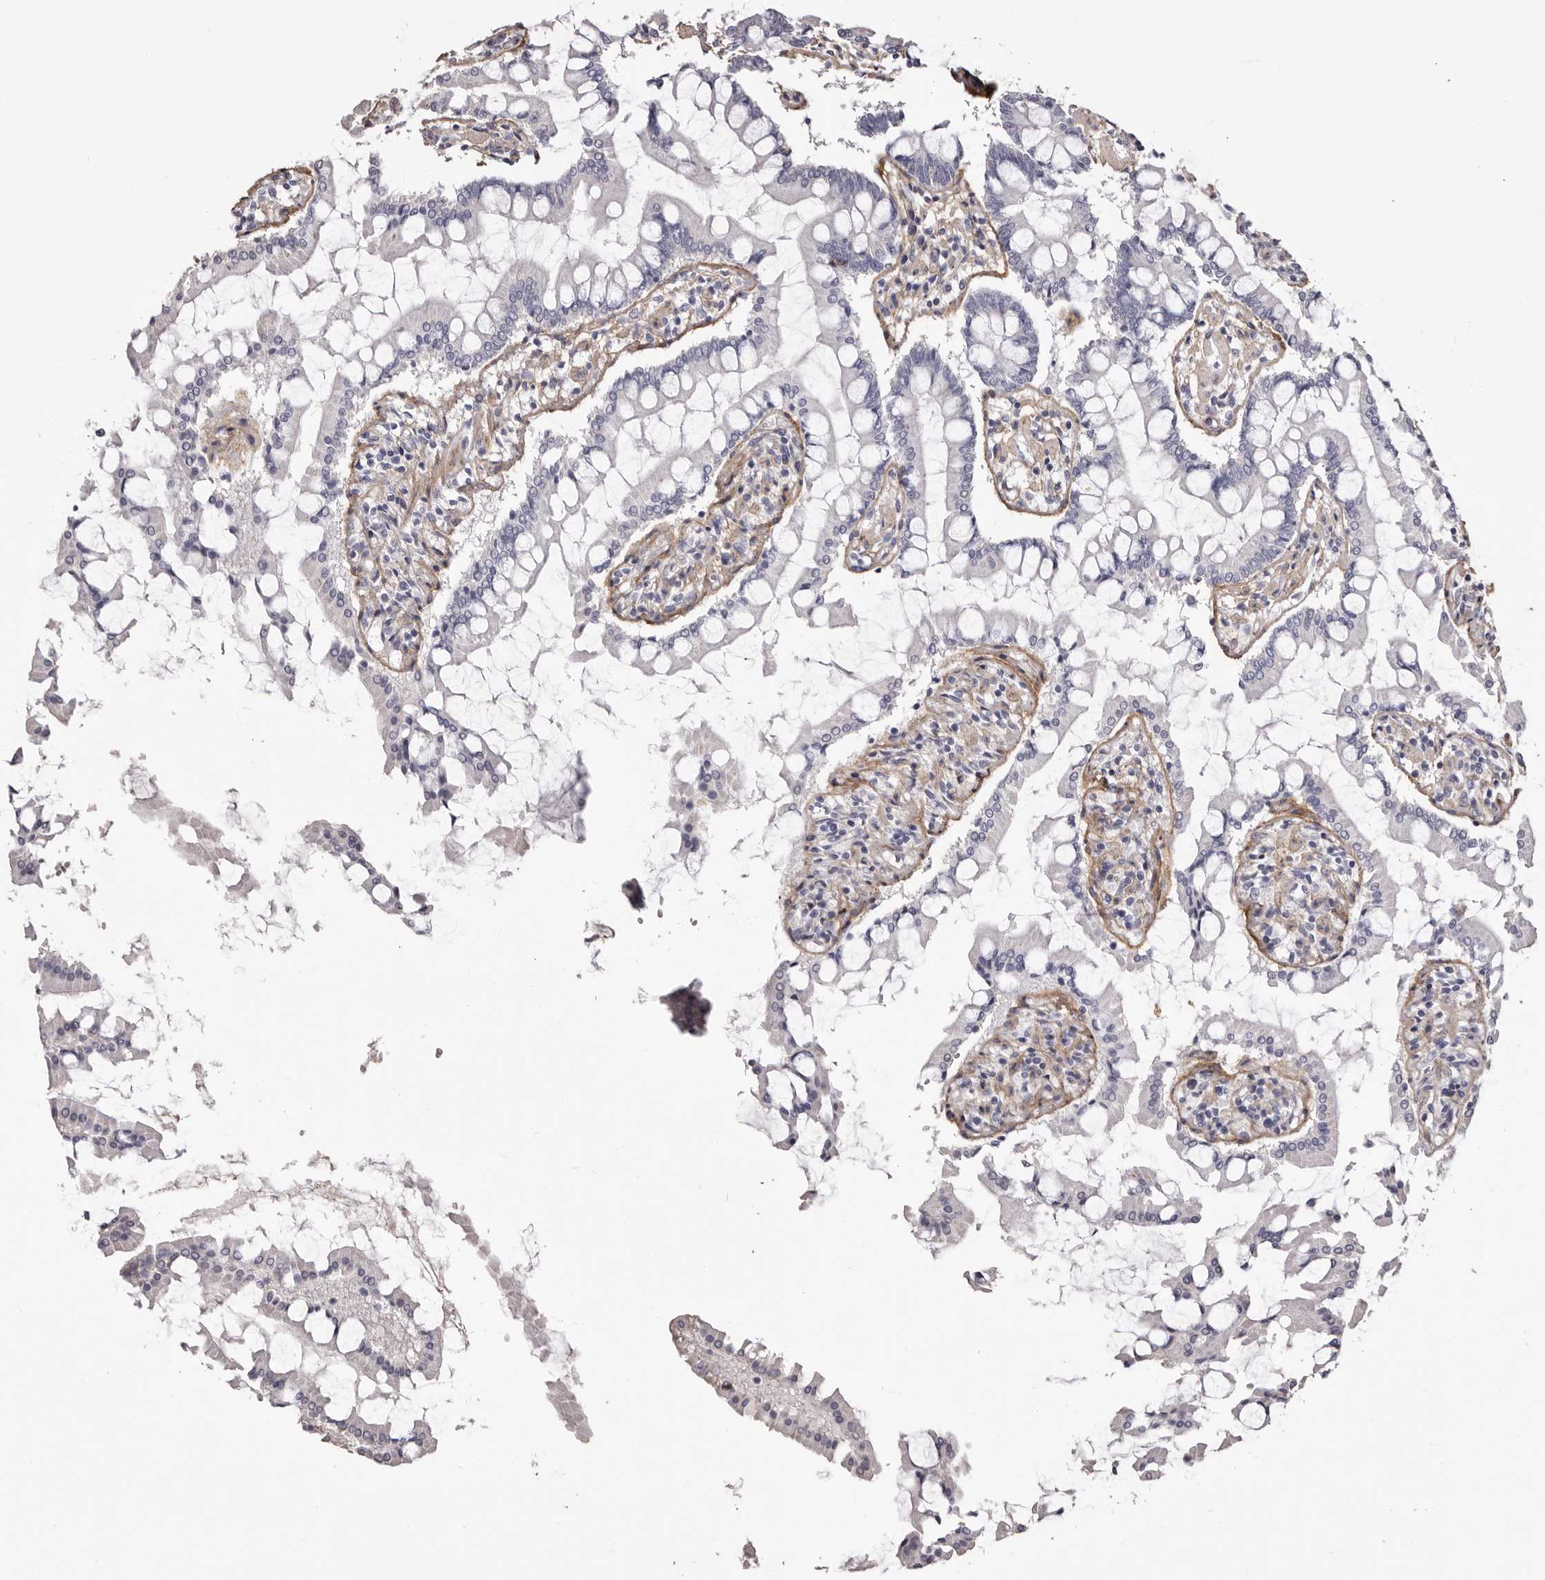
{"staining": {"intensity": "negative", "quantity": "none", "location": "none"}, "tissue": "small intestine", "cell_type": "Glandular cells", "image_type": "normal", "snomed": [{"axis": "morphology", "description": "Normal tissue, NOS"}, {"axis": "topography", "description": "Small intestine"}], "caption": "Photomicrograph shows no significant protein staining in glandular cells of benign small intestine. (DAB (3,3'-diaminobenzidine) immunohistochemistry with hematoxylin counter stain).", "gene": "COL6A1", "patient": {"sex": "male", "age": 41}}